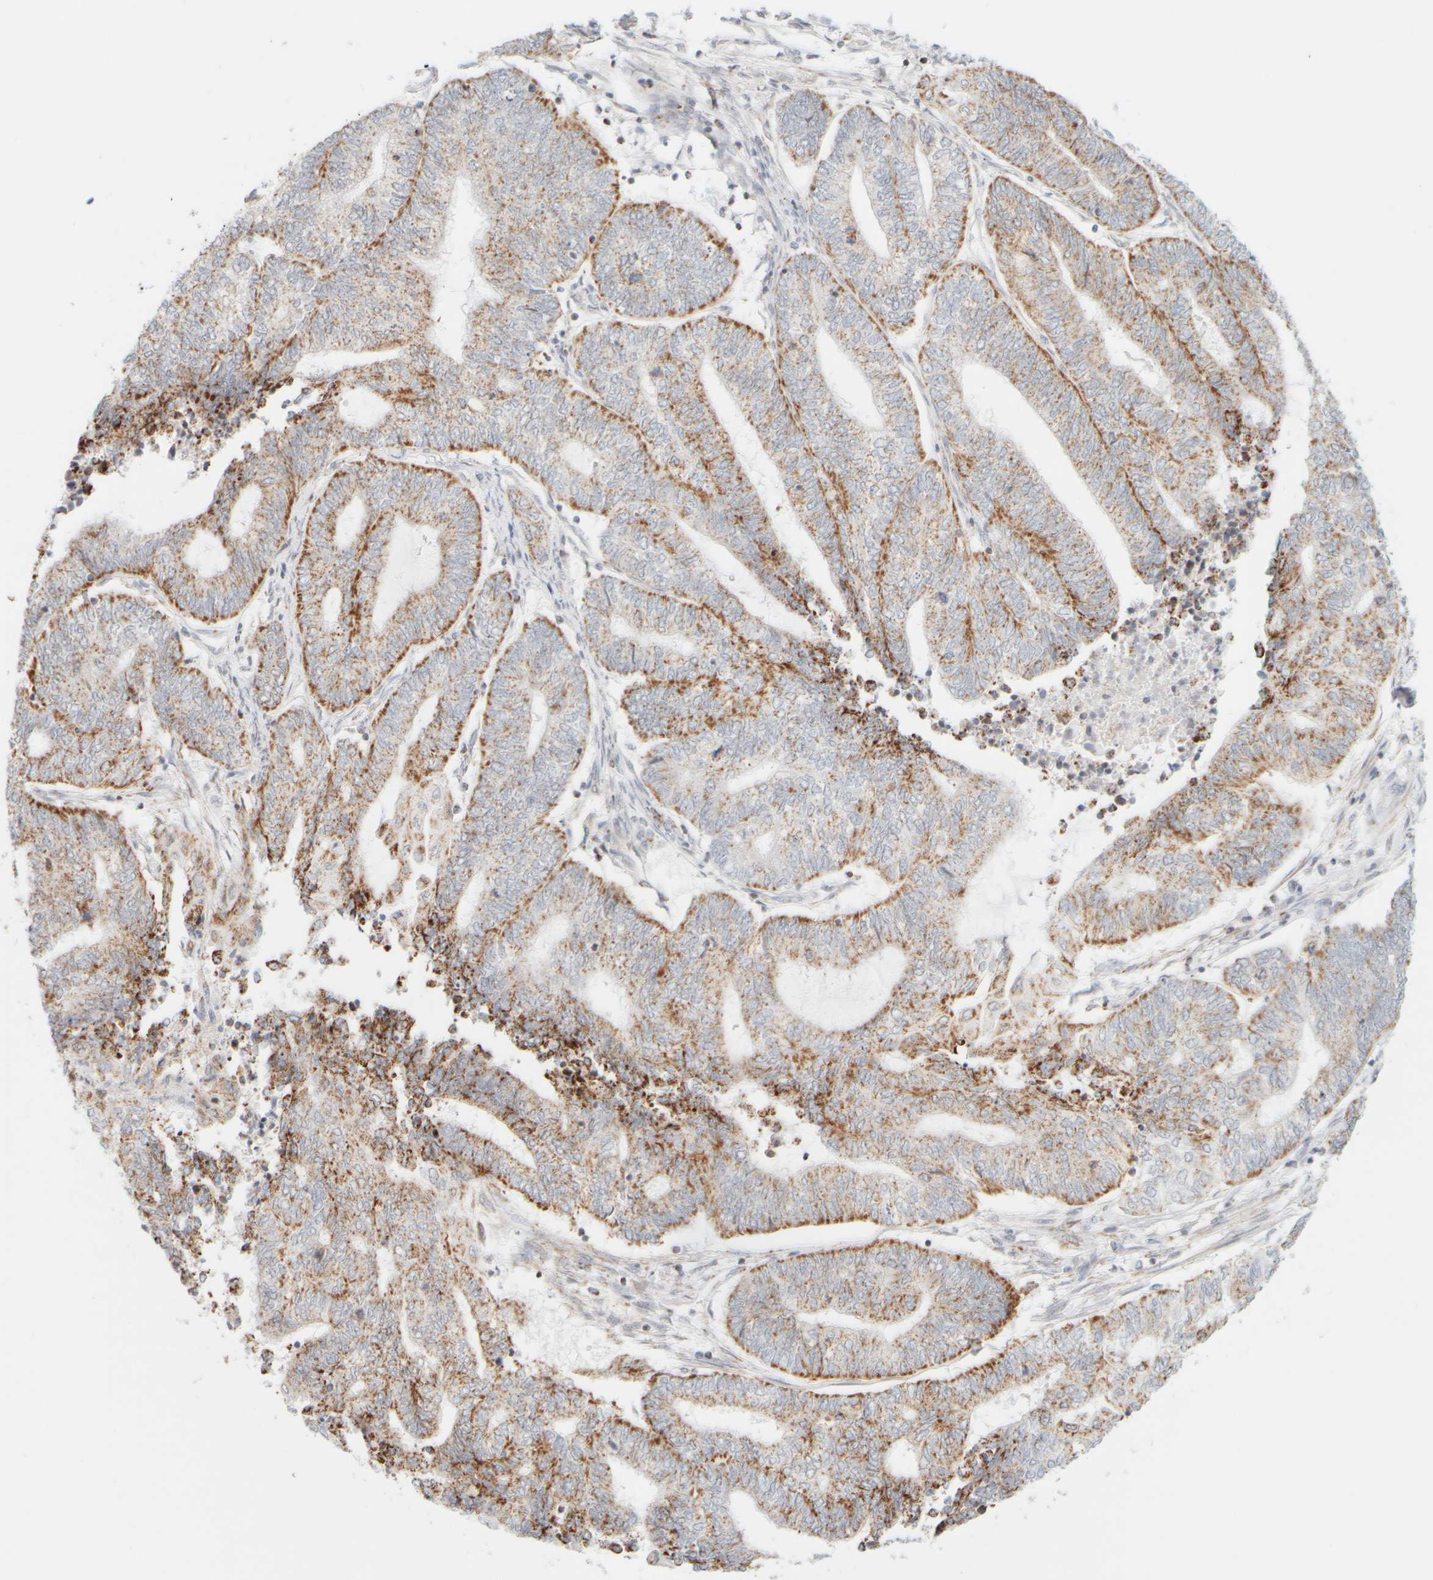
{"staining": {"intensity": "moderate", "quantity": ">75%", "location": "cytoplasmic/membranous"}, "tissue": "endometrial cancer", "cell_type": "Tumor cells", "image_type": "cancer", "snomed": [{"axis": "morphology", "description": "Adenocarcinoma, NOS"}, {"axis": "topography", "description": "Uterus"}, {"axis": "topography", "description": "Endometrium"}], "caption": "Endometrial cancer stained with a protein marker exhibits moderate staining in tumor cells.", "gene": "PPM1K", "patient": {"sex": "female", "age": 70}}